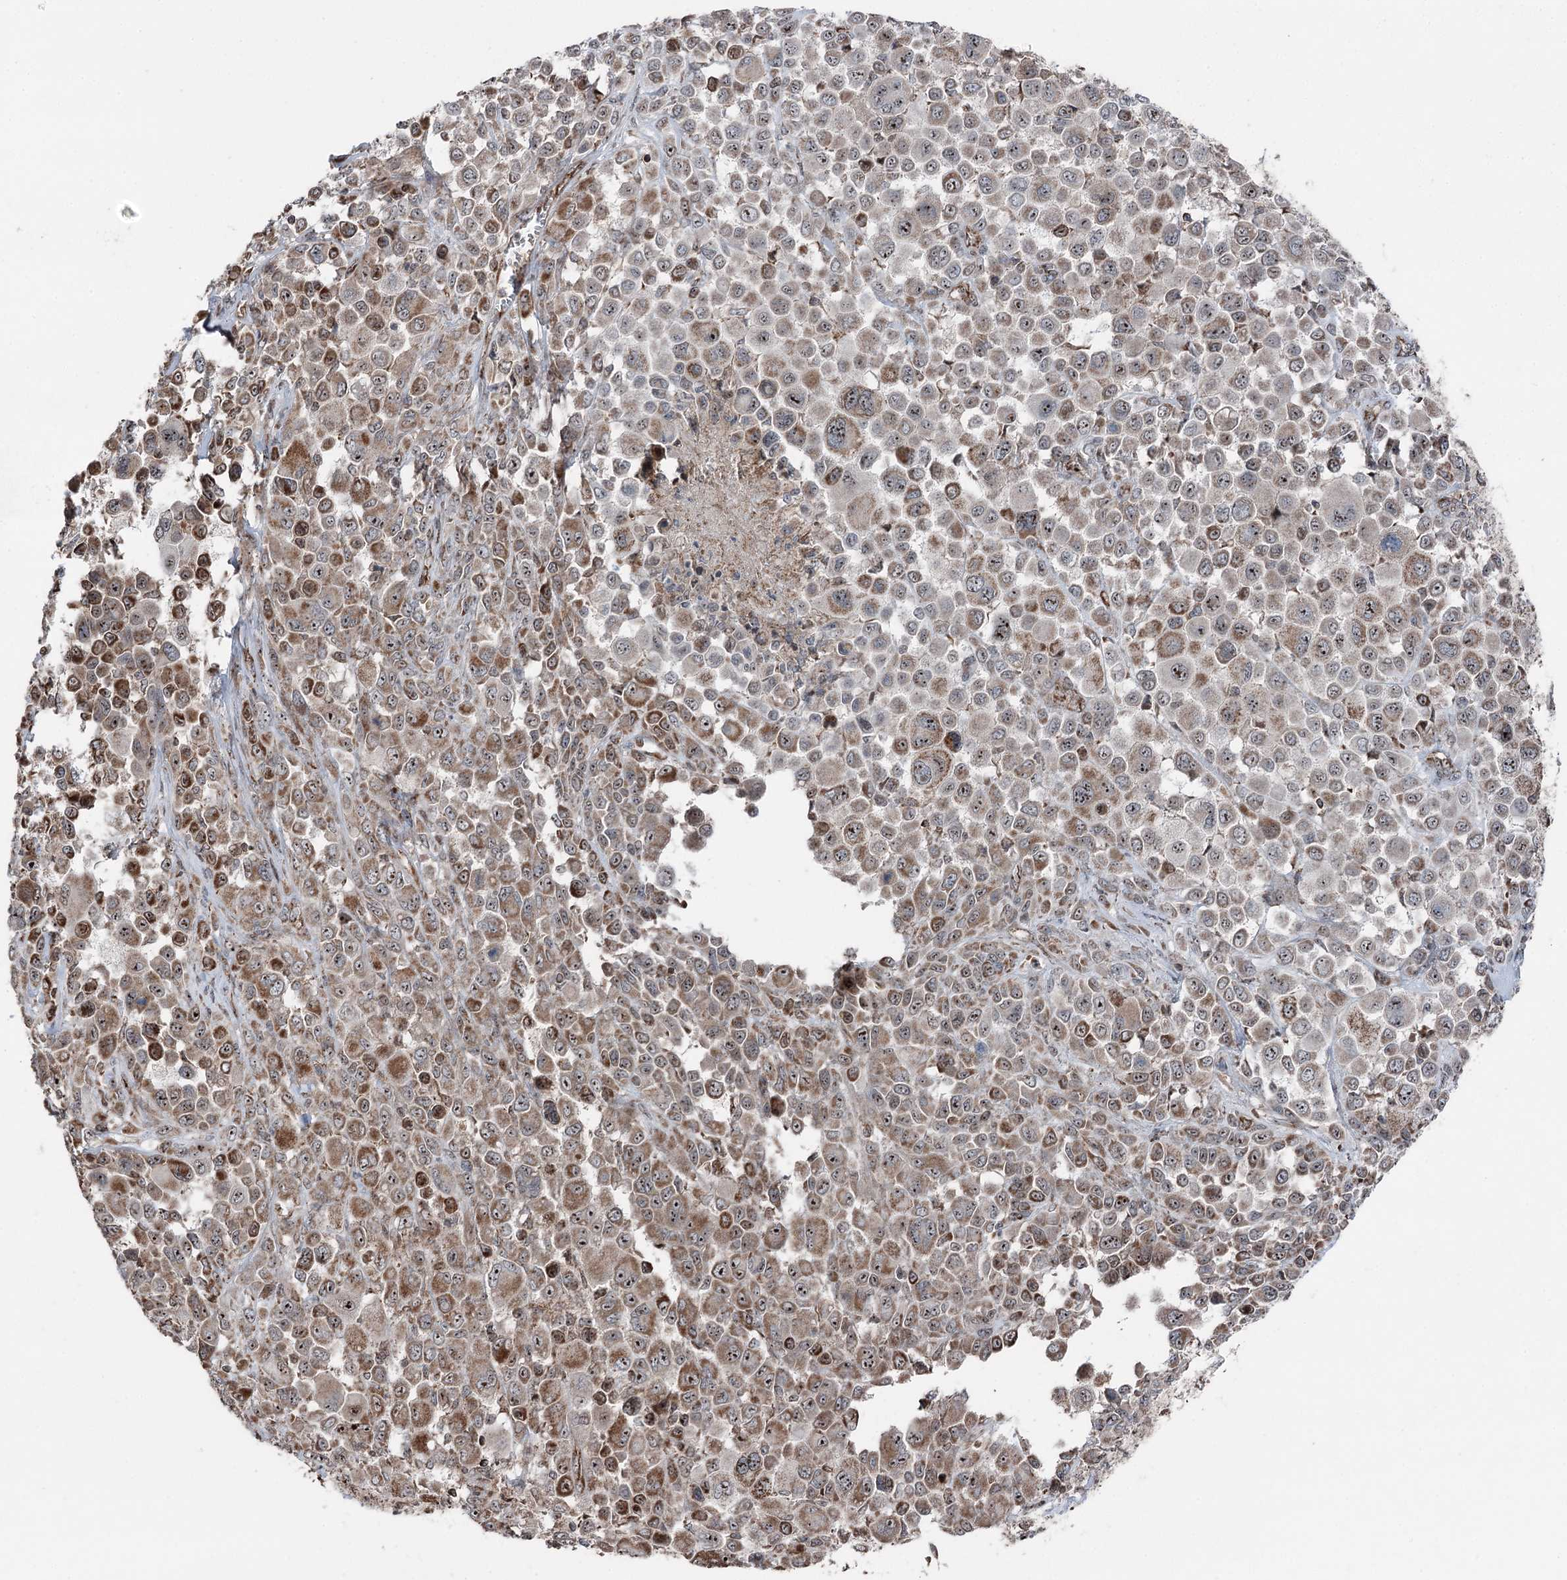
{"staining": {"intensity": "moderate", "quantity": ">75%", "location": "cytoplasmic/membranous,nuclear"}, "tissue": "melanoma", "cell_type": "Tumor cells", "image_type": "cancer", "snomed": [{"axis": "morphology", "description": "Malignant melanoma, NOS"}, {"axis": "topography", "description": "Skin of trunk"}], "caption": "Immunohistochemical staining of malignant melanoma demonstrates medium levels of moderate cytoplasmic/membranous and nuclear staining in approximately >75% of tumor cells.", "gene": "STEEP1", "patient": {"sex": "male", "age": 71}}